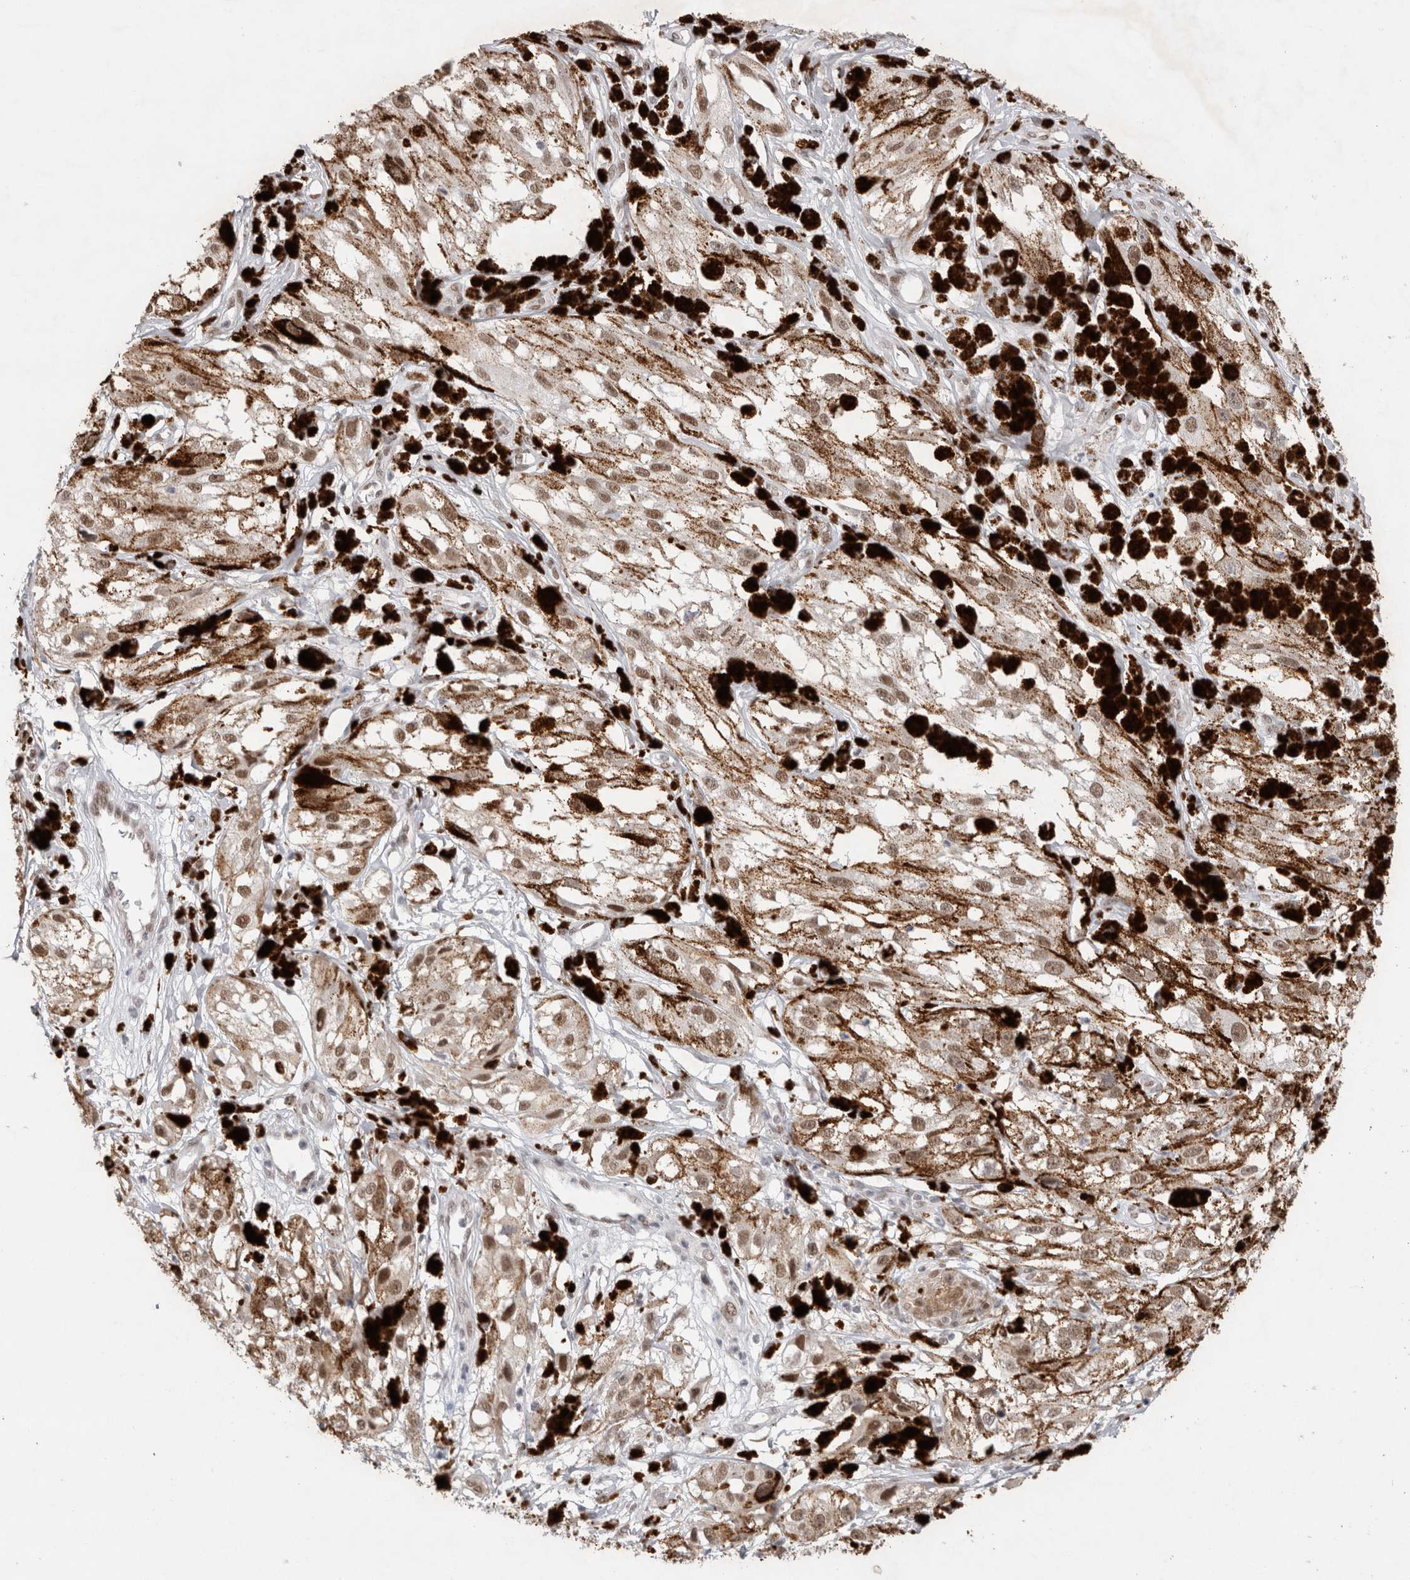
{"staining": {"intensity": "moderate", "quantity": ">75%", "location": "cytoplasmic/membranous,nuclear"}, "tissue": "melanoma", "cell_type": "Tumor cells", "image_type": "cancer", "snomed": [{"axis": "morphology", "description": "Malignant melanoma, NOS"}, {"axis": "topography", "description": "Skin"}], "caption": "An IHC micrograph of neoplastic tissue is shown. Protein staining in brown labels moderate cytoplasmic/membranous and nuclear positivity in melanoma within tumor cells.", "gene": "RECQL4", "patient": {"sex": "male", "age": 88}}